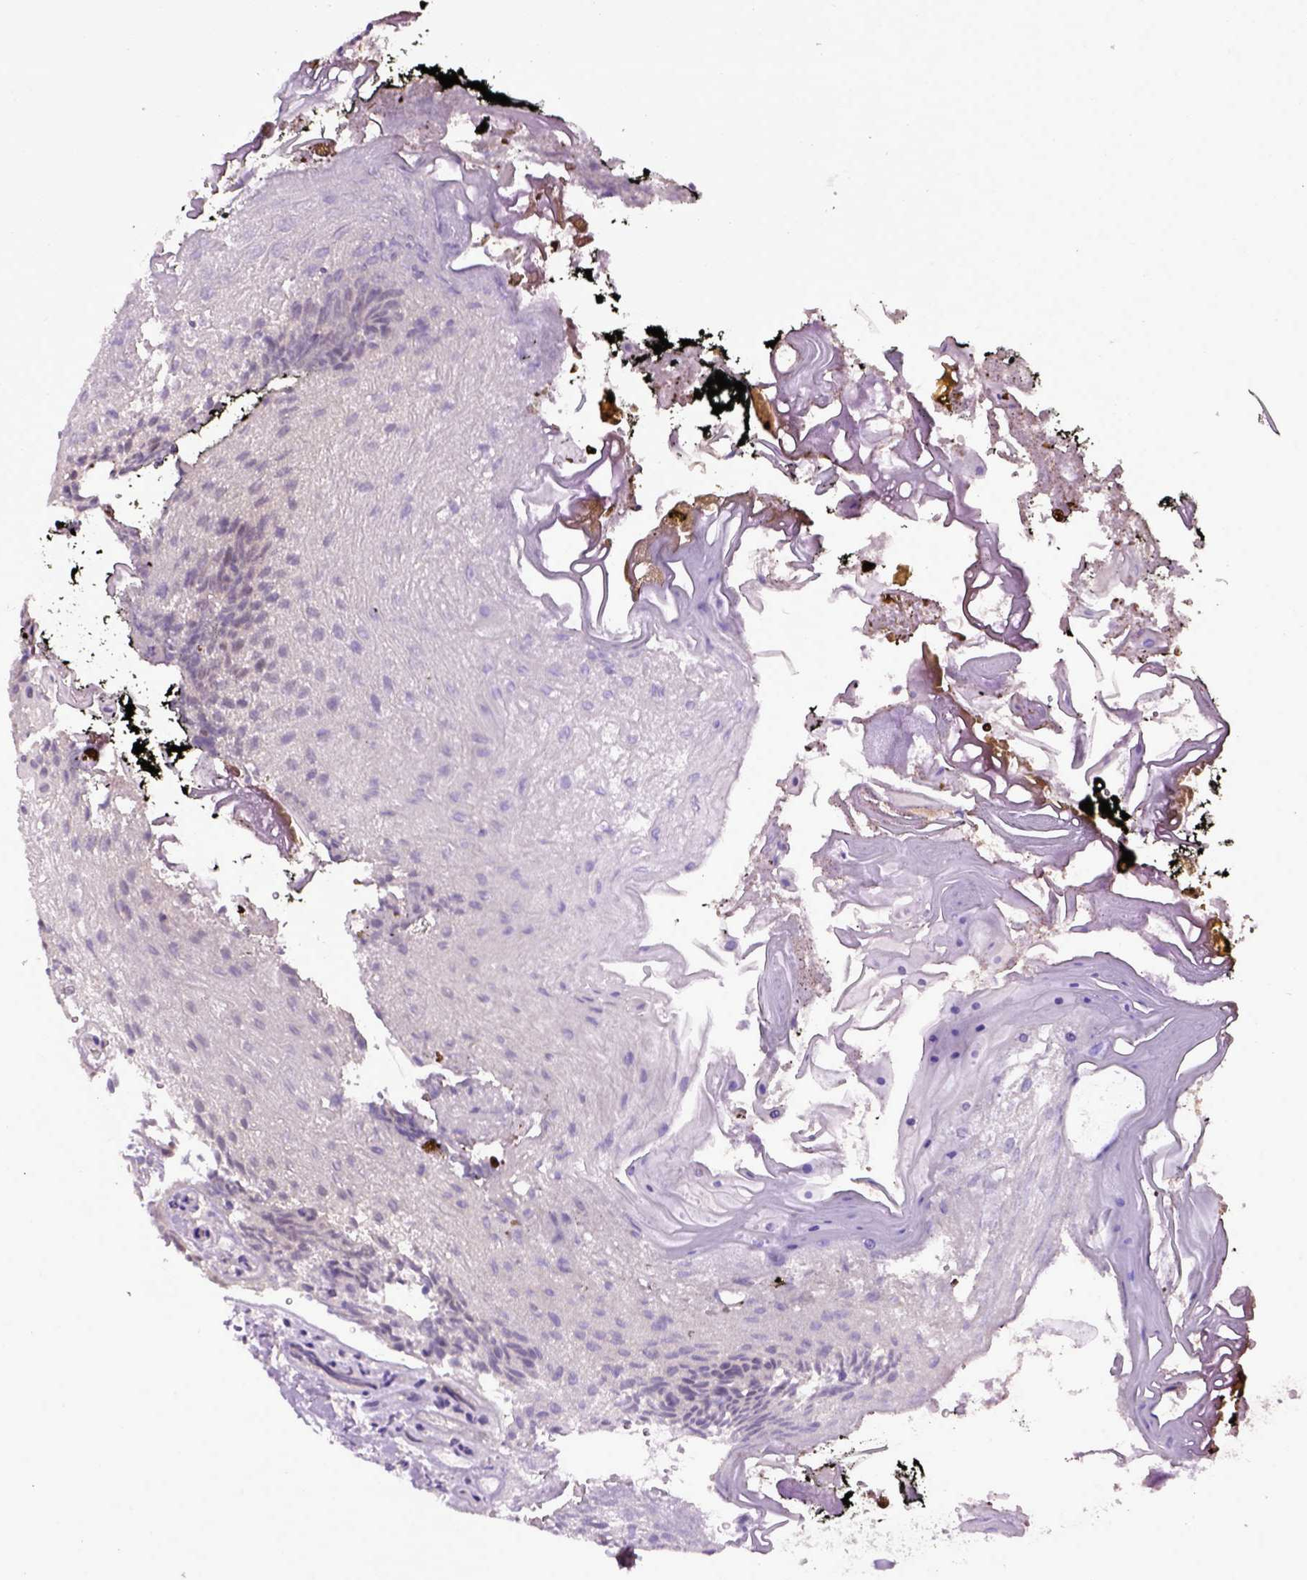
{"staining": {"intensity": "negative", "quantity": "none", "location": "none"}, "tissue": "oral mucosa", "cell_type": "Squamous epithelial cells", "image_type": "normal", "snomed": [{"axis": "morphology", "description": "Normal tissue, NOS"}, {"axis": "morphology", "description": "Squamous cell carcinoma, NOS"}, {"axis": "topography", "description": "Oral tissue"}, {"axis": "topography", "description": "Head-Neck"}], "caption": "Micrograph shows no significant protein expression in squamous epithelial cells of benign oral mucosa.", "gene": "WDR48", "patient": {"sex": "male", "age": 69}}